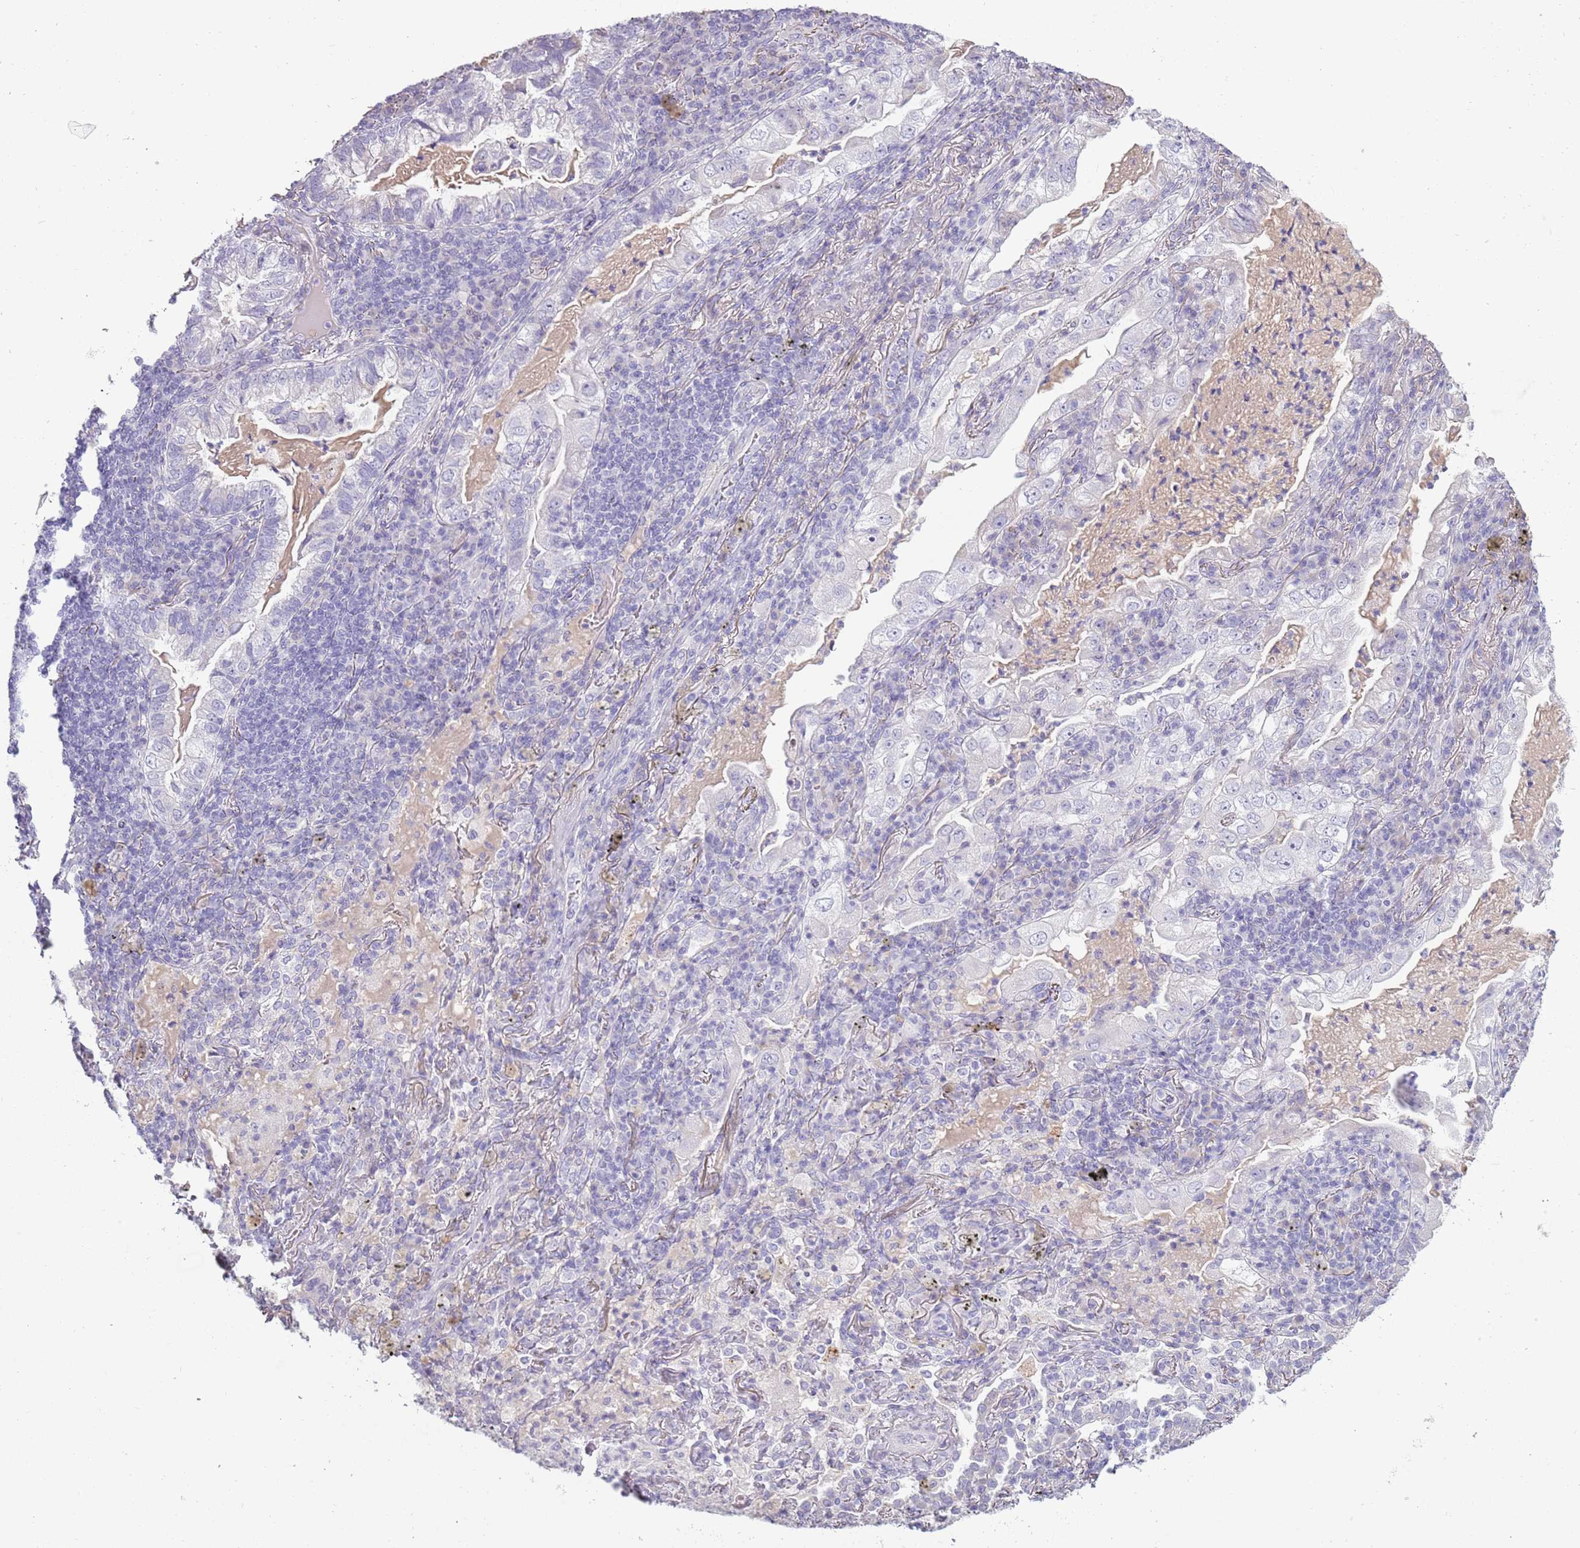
{"staining": {"intensity": "negative", "quantity": "none", "location": "none"}, "tissue": "lung cancer", "cell_type": "Tumor cells", "image_type": "cancer", "snomed": [{"axis": "morphology", "description": "Adenocarcinoma, NOS"}, {"axis": "topography", "description": "Lung"}], "caption": "DAB immunohistochemical staining of lung adenocarcinoma displays no significant expression in tumor cells.", "gene": "TNFRSF6B", "patient": {"sex": "female", "age": 73}}